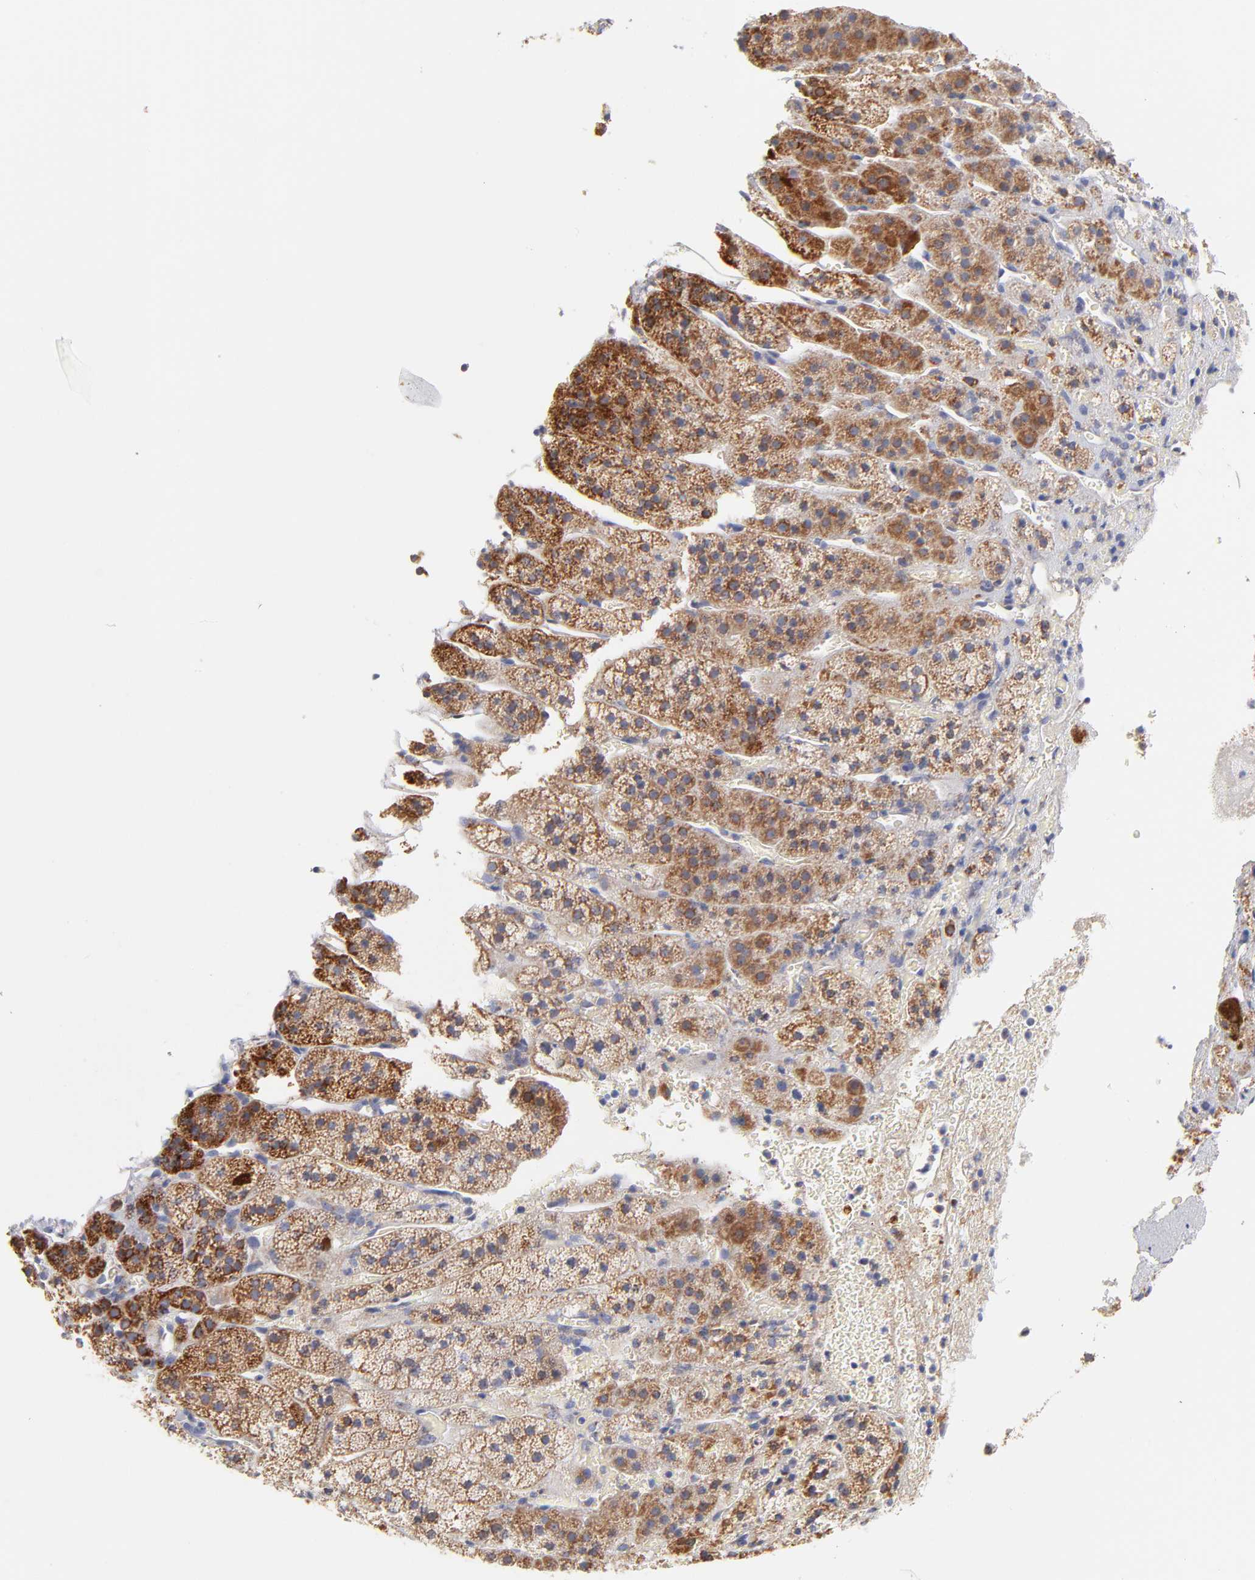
{"staining": {"intensity": "moderate", "quantity": "25%-75%", "location": "cytoplasmic/membranous"}, "tissue": "adrenal gland", "cell_type": "Glandular cells", "image_type": "normal", "snomed": [{"axis": "morphology", "description": "Normal tissue, NOS"}, {"axis": "topography", "description": "Adrenal gland"}], "caption": "Adrenal gland stained with immunohistochemistry (IHC) reveals moderate cytoplasmic/membranous staining in approximately 25%-75% of glandular cells.", "gene": "TIMM8A", "patient": {"sex": "female", "age": 44}}